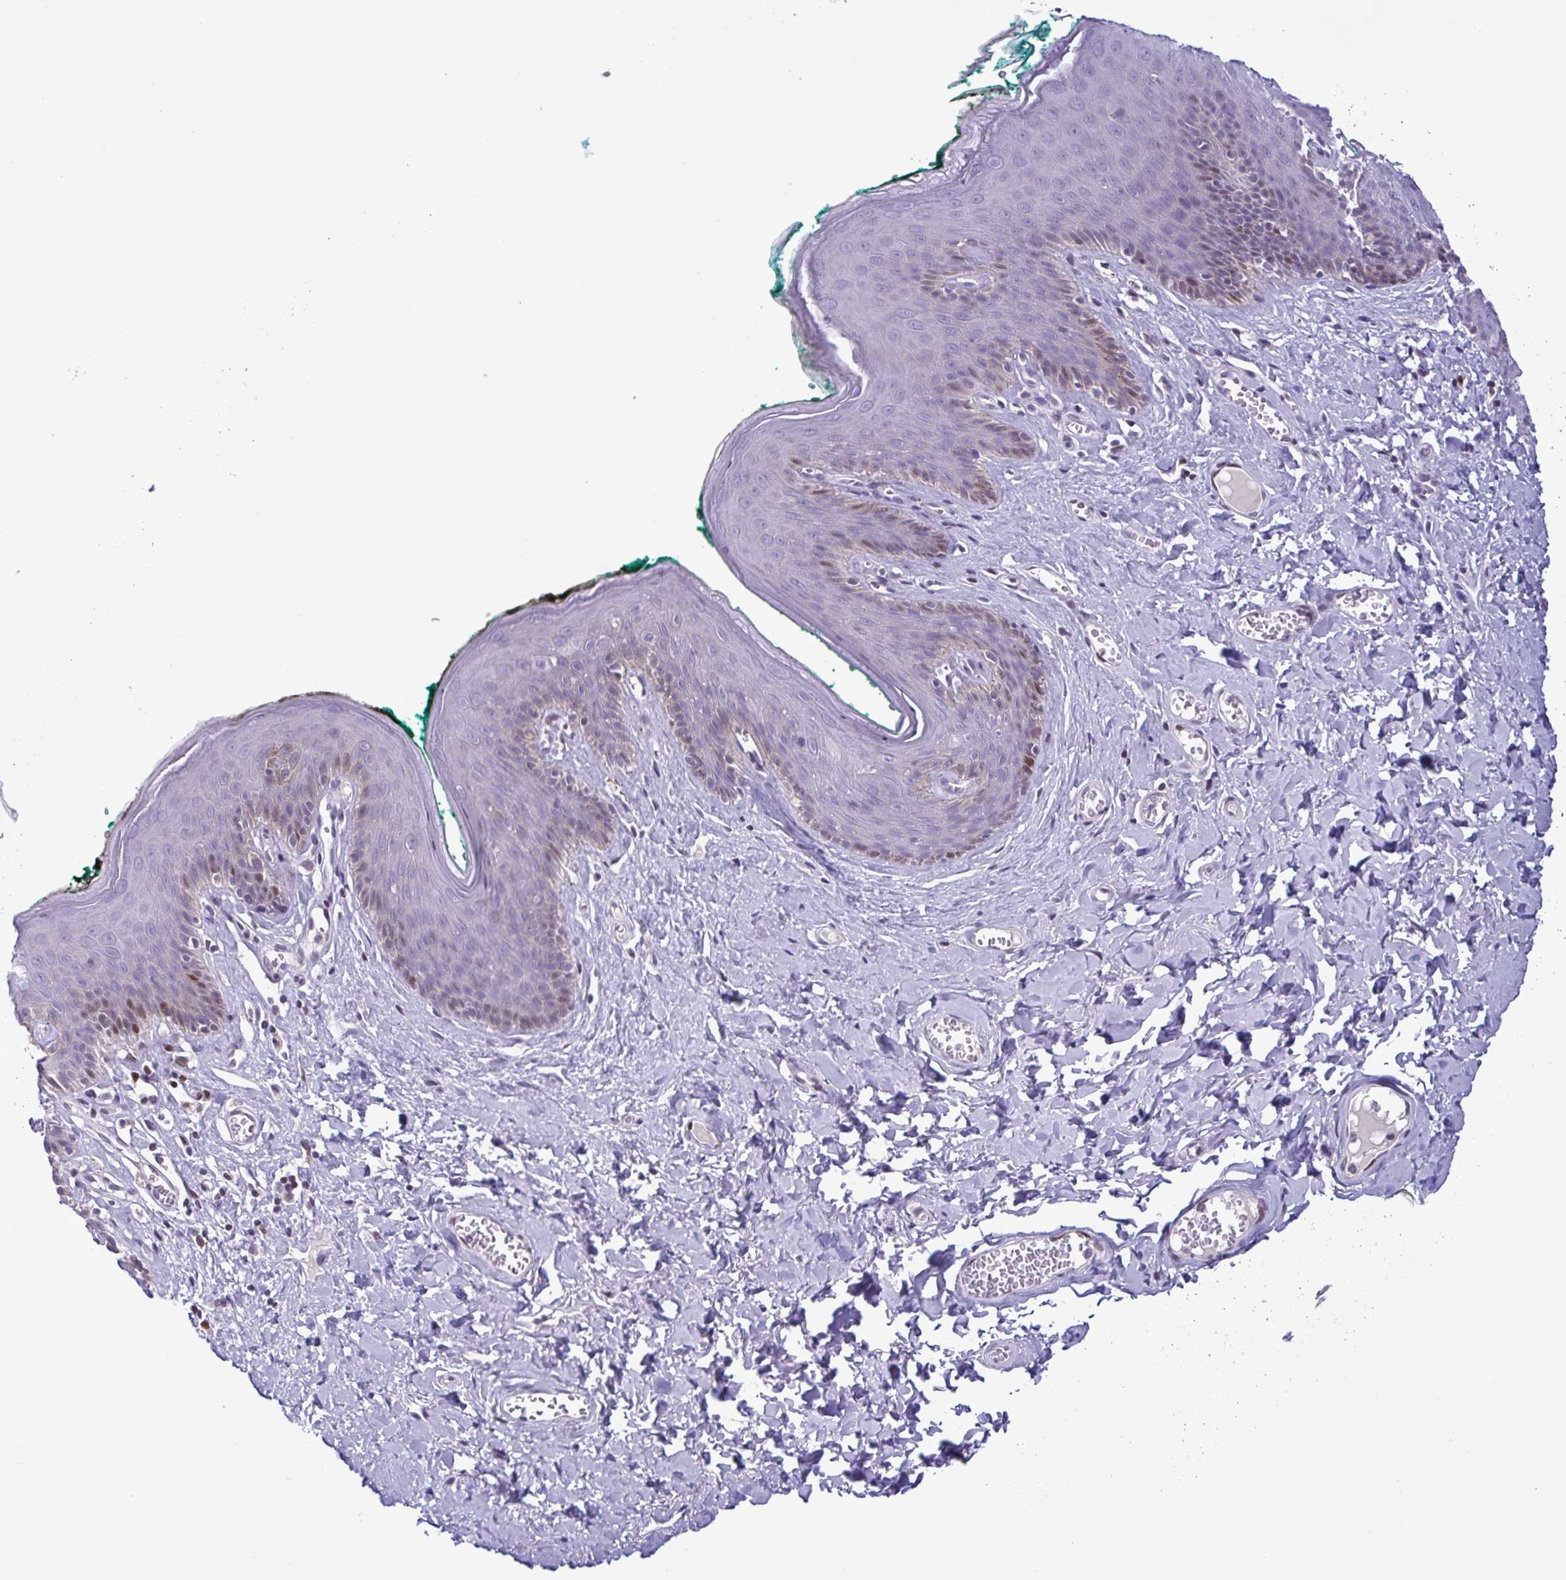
{"staining": {"intensity": "moderate", "quantity": "<25%", "location": "nuclear"}, "tissue": "skin", "cell_type": "Epidermal cells", "image_type": "normal", "snomed": [{"axis": "morphology", "description": "Normal tissue, NOS"}, {"axis": "topography", "description": "Vulva"}, {"axis": "topography", "description": "Peripheral nerve tissue"}], "caption": "Approximately <25% of epidermal cells in benign skin exhibit moderate nuclear protein positivity as visualized by brown immunohistochemical staining.", "gene": "IRF1", "patient": {"sex": "female", "age": 66}}